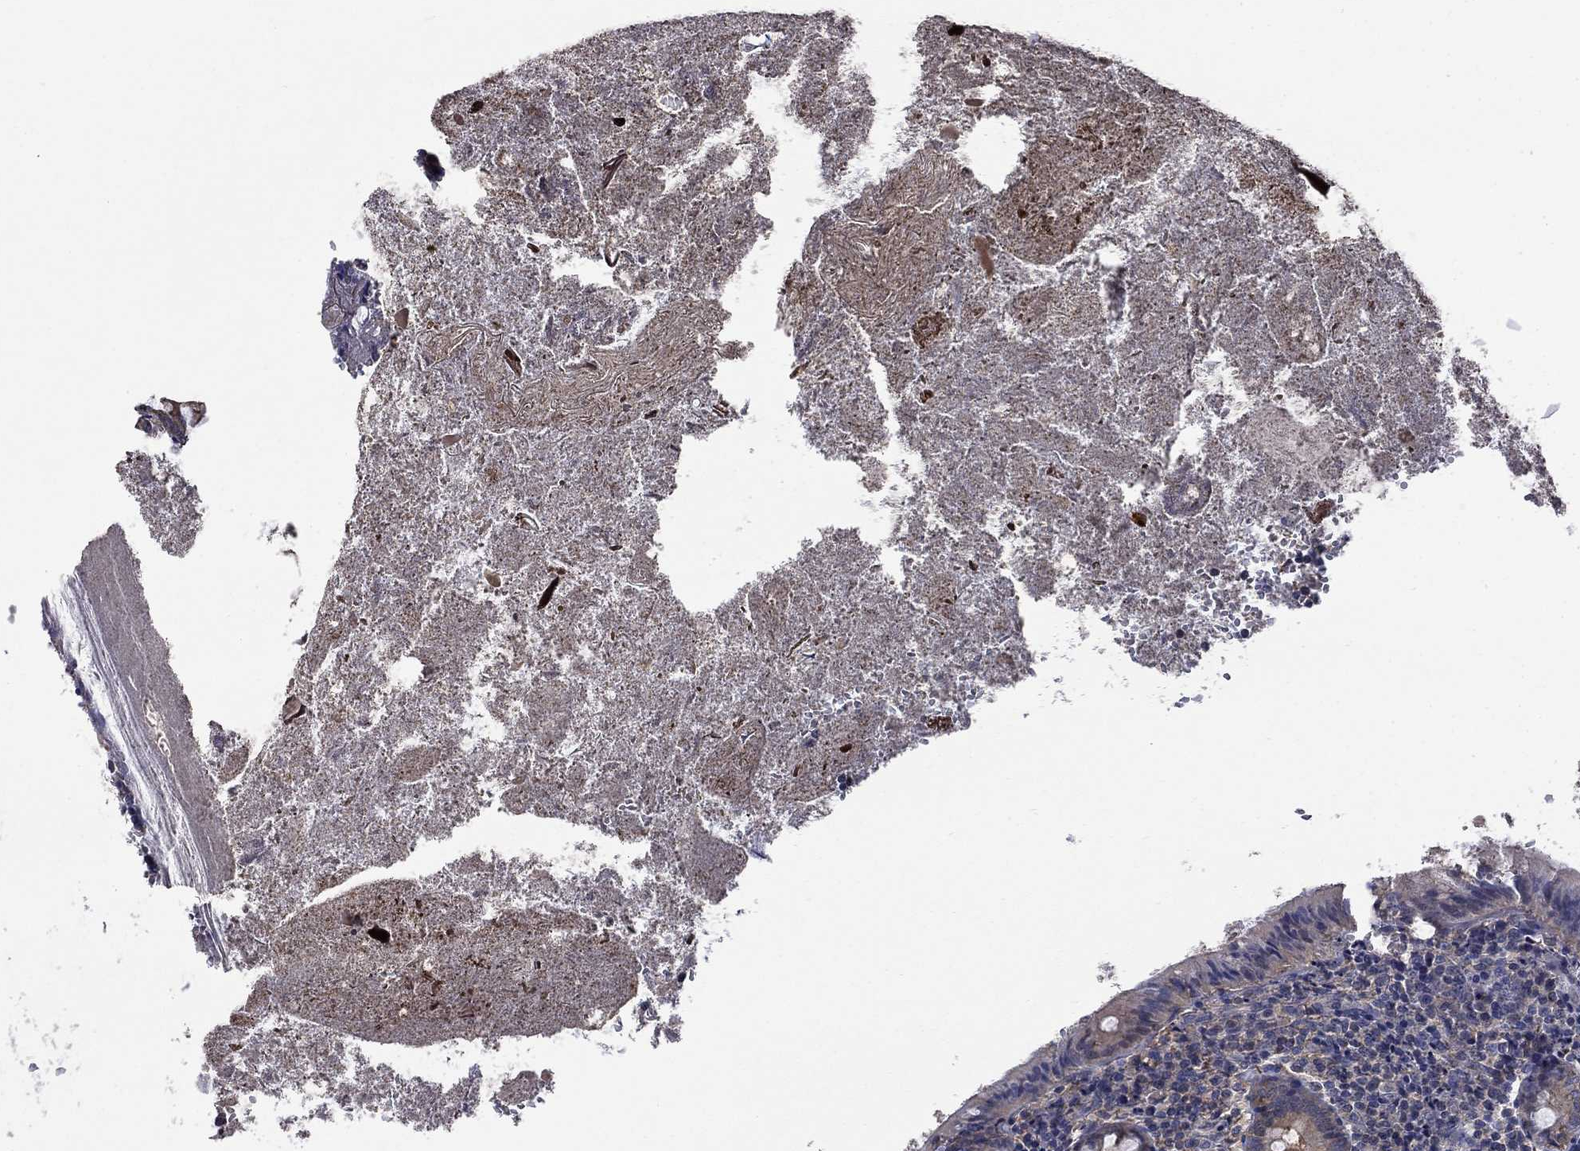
{"staining": {"intensity": "moderate", "quantity": "<25%", "location": "cytoplasmic/membranous"}, "tissue": "appendix", "cell_type": "Glandular cells", "image_type": "normal", "snomed": [{"axis": "morphology", "description": "Normal tissue, NOS"}, {"axis": "topography", "description": "Appendix"}], "caption": "A high-resolution micrograph shows immunohistochemistry staining of benign appendix, which displays moderate cytoplasmic/membranous staining in approximately <25% of glandular cells. (Stains: DAB in brown, nuclei in blue, Microscopy: brightfield microscopy at high magnification).", "gene": "PDZD2", "patient": {"sex": "female", "age": 23}}